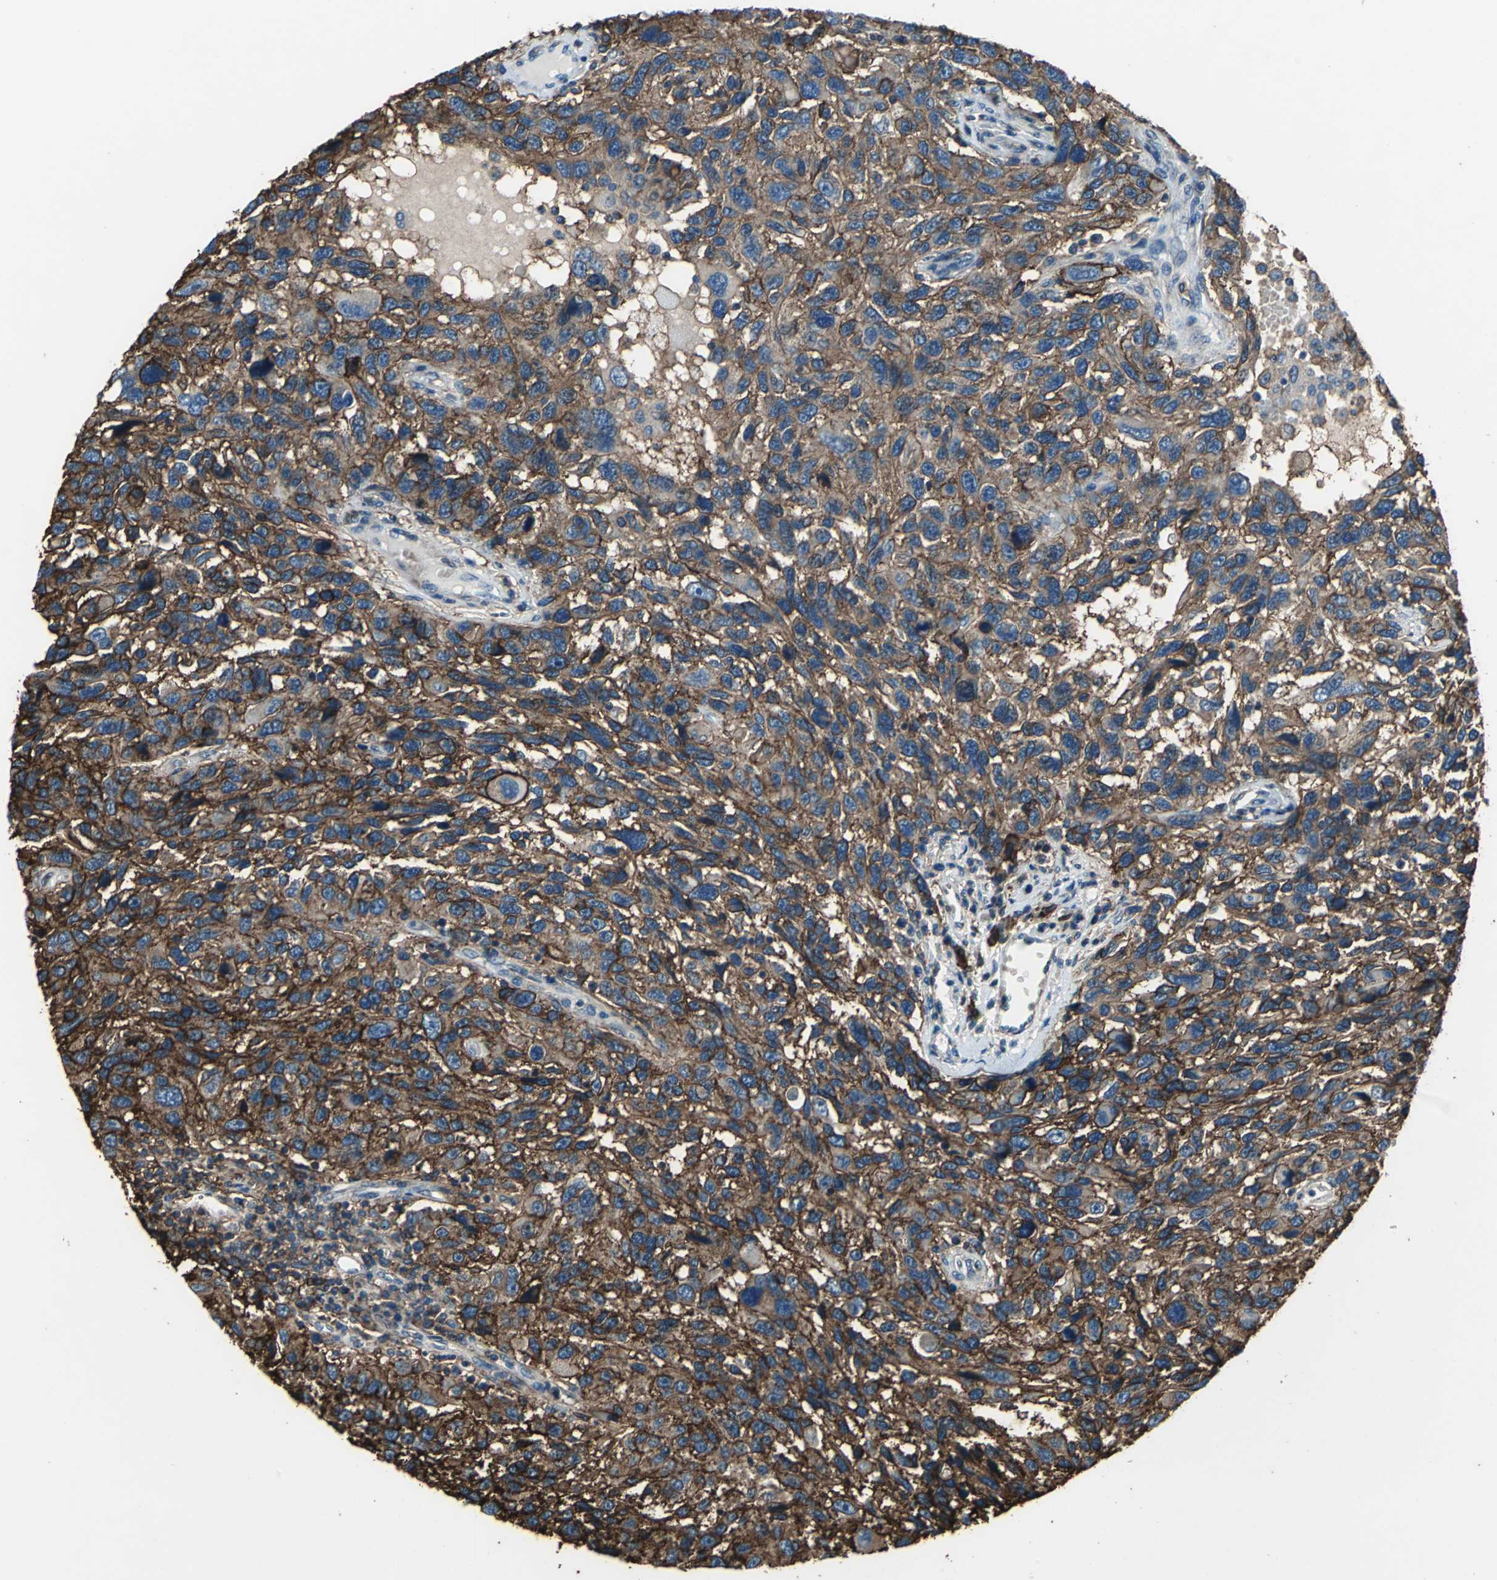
{"staining": {"intensity": "strong", "quantity": ">75%", "location": "cytoplasmic/membranous"}, "tissue": "melanoma", "cell_type": "Tumor cells", "image_type": "cancer", "snomed": [{"axis": "morphology", "description": "Malignant melanoma, NOS"}, {"axis": "topography", "description": "Skin"}], "caption": "Protein analysis of melanoma tissue displays strong cytoplasmic/membranous staining in approximately >75% of tumor cells.", "gene": "CD44", "patient": {"sex": "male", "age": 53}}